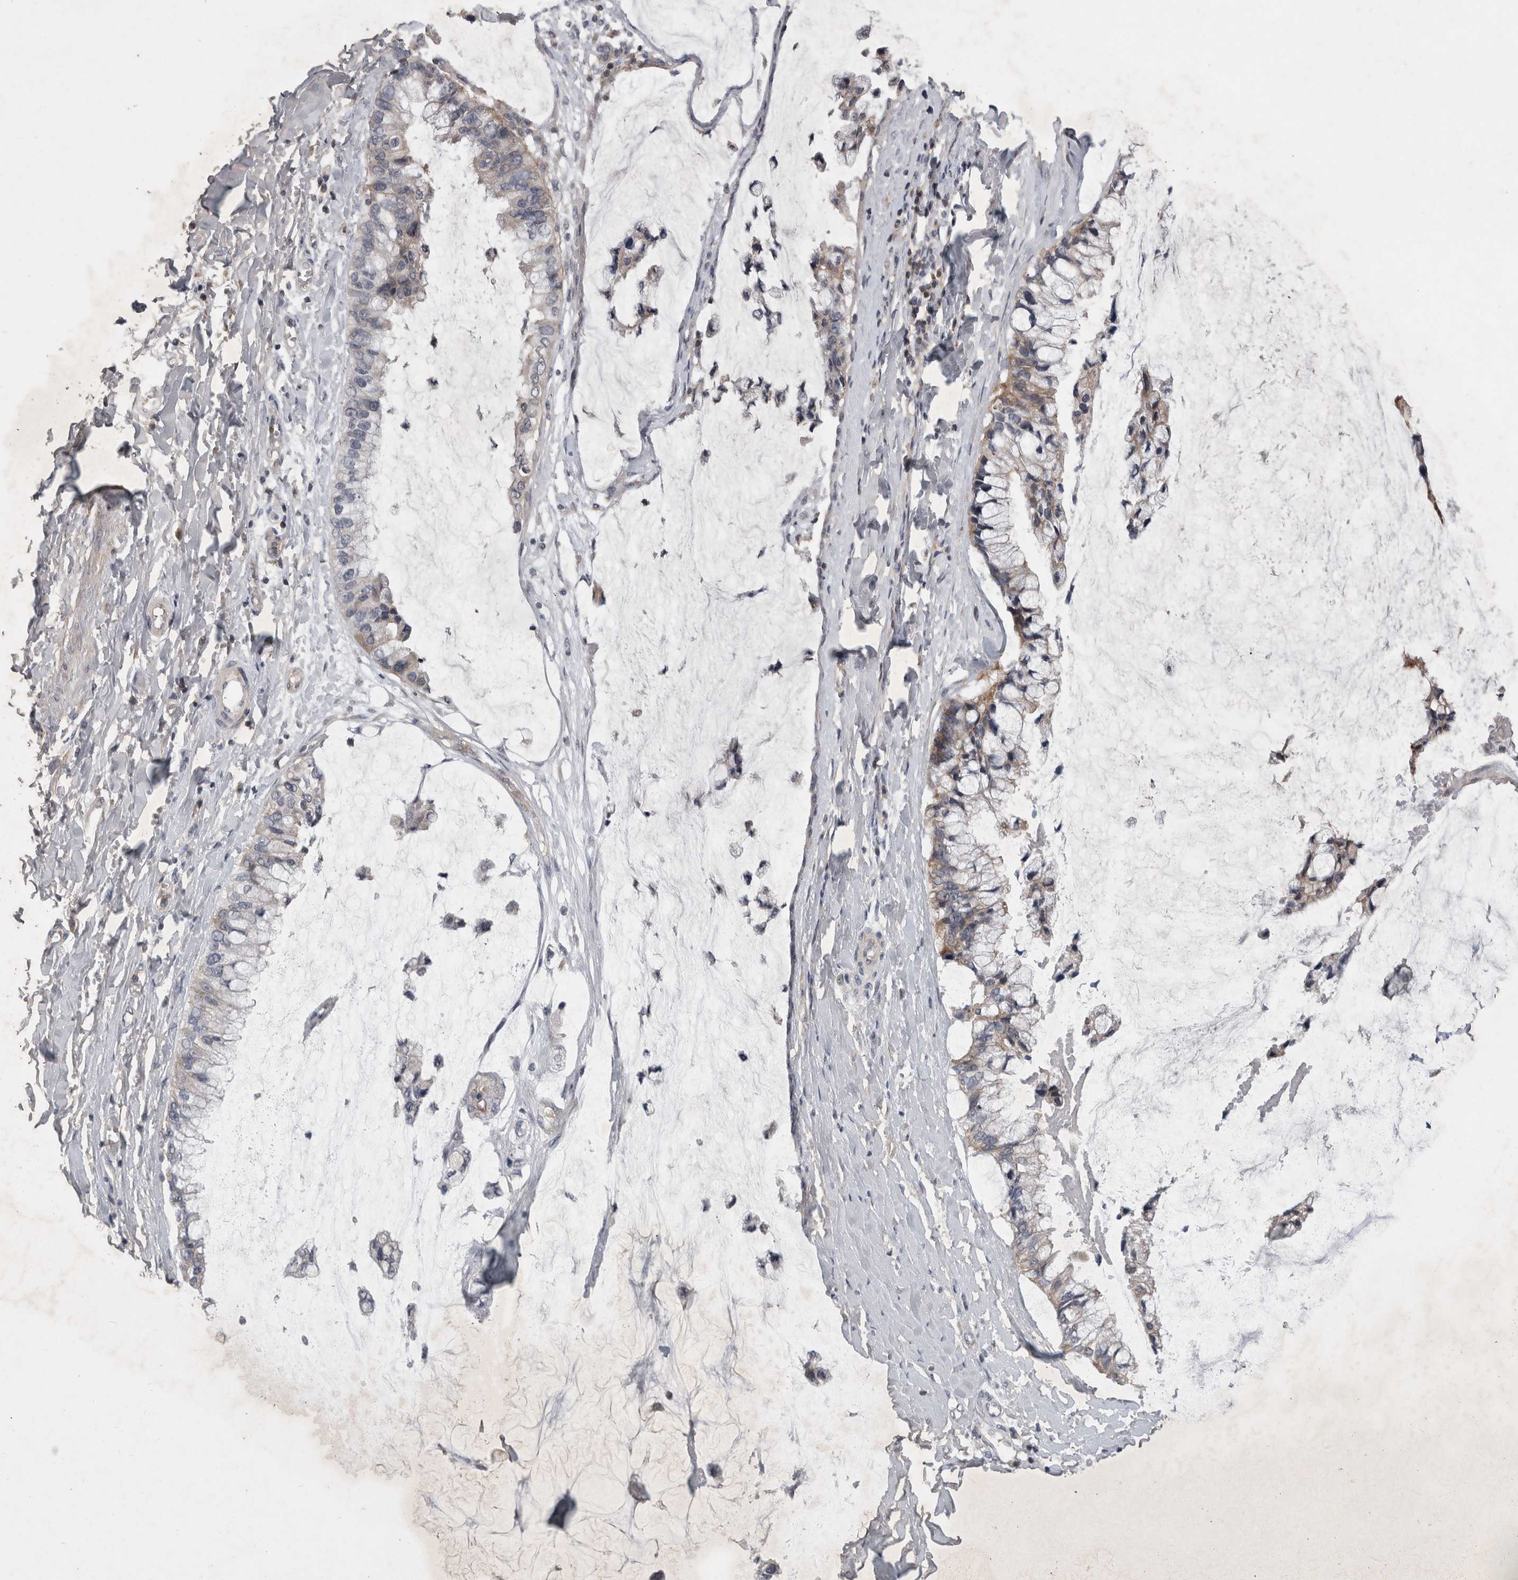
{"staining": {"intensity": "weak", "quantity": "<25%", "location": "cytoplasmic/membranous"}, "tissue": "ovarian cancer", "cell_type": "Tumor cells", "image_type": "cancer", "snomed": [{"axis": "morphology", "description": "Cystadenocarcinoma, mucinous, NOS"}, {"axis": "topography", "description": "Ovary"}], "caption": "Immunohistochemistry of mucinous cystadenocarcinoma (ovarian) demonstrates no staining in tumor cells. The staining was performed using DAB (3,3'-diaminobenzidine) to visualize the protein expression in brown, while the nuclei were stained in blue with hematoxylin (Magnification: 20x).", "gene": "SPATA48", "patient": {"sex": "female", "age": 39}}